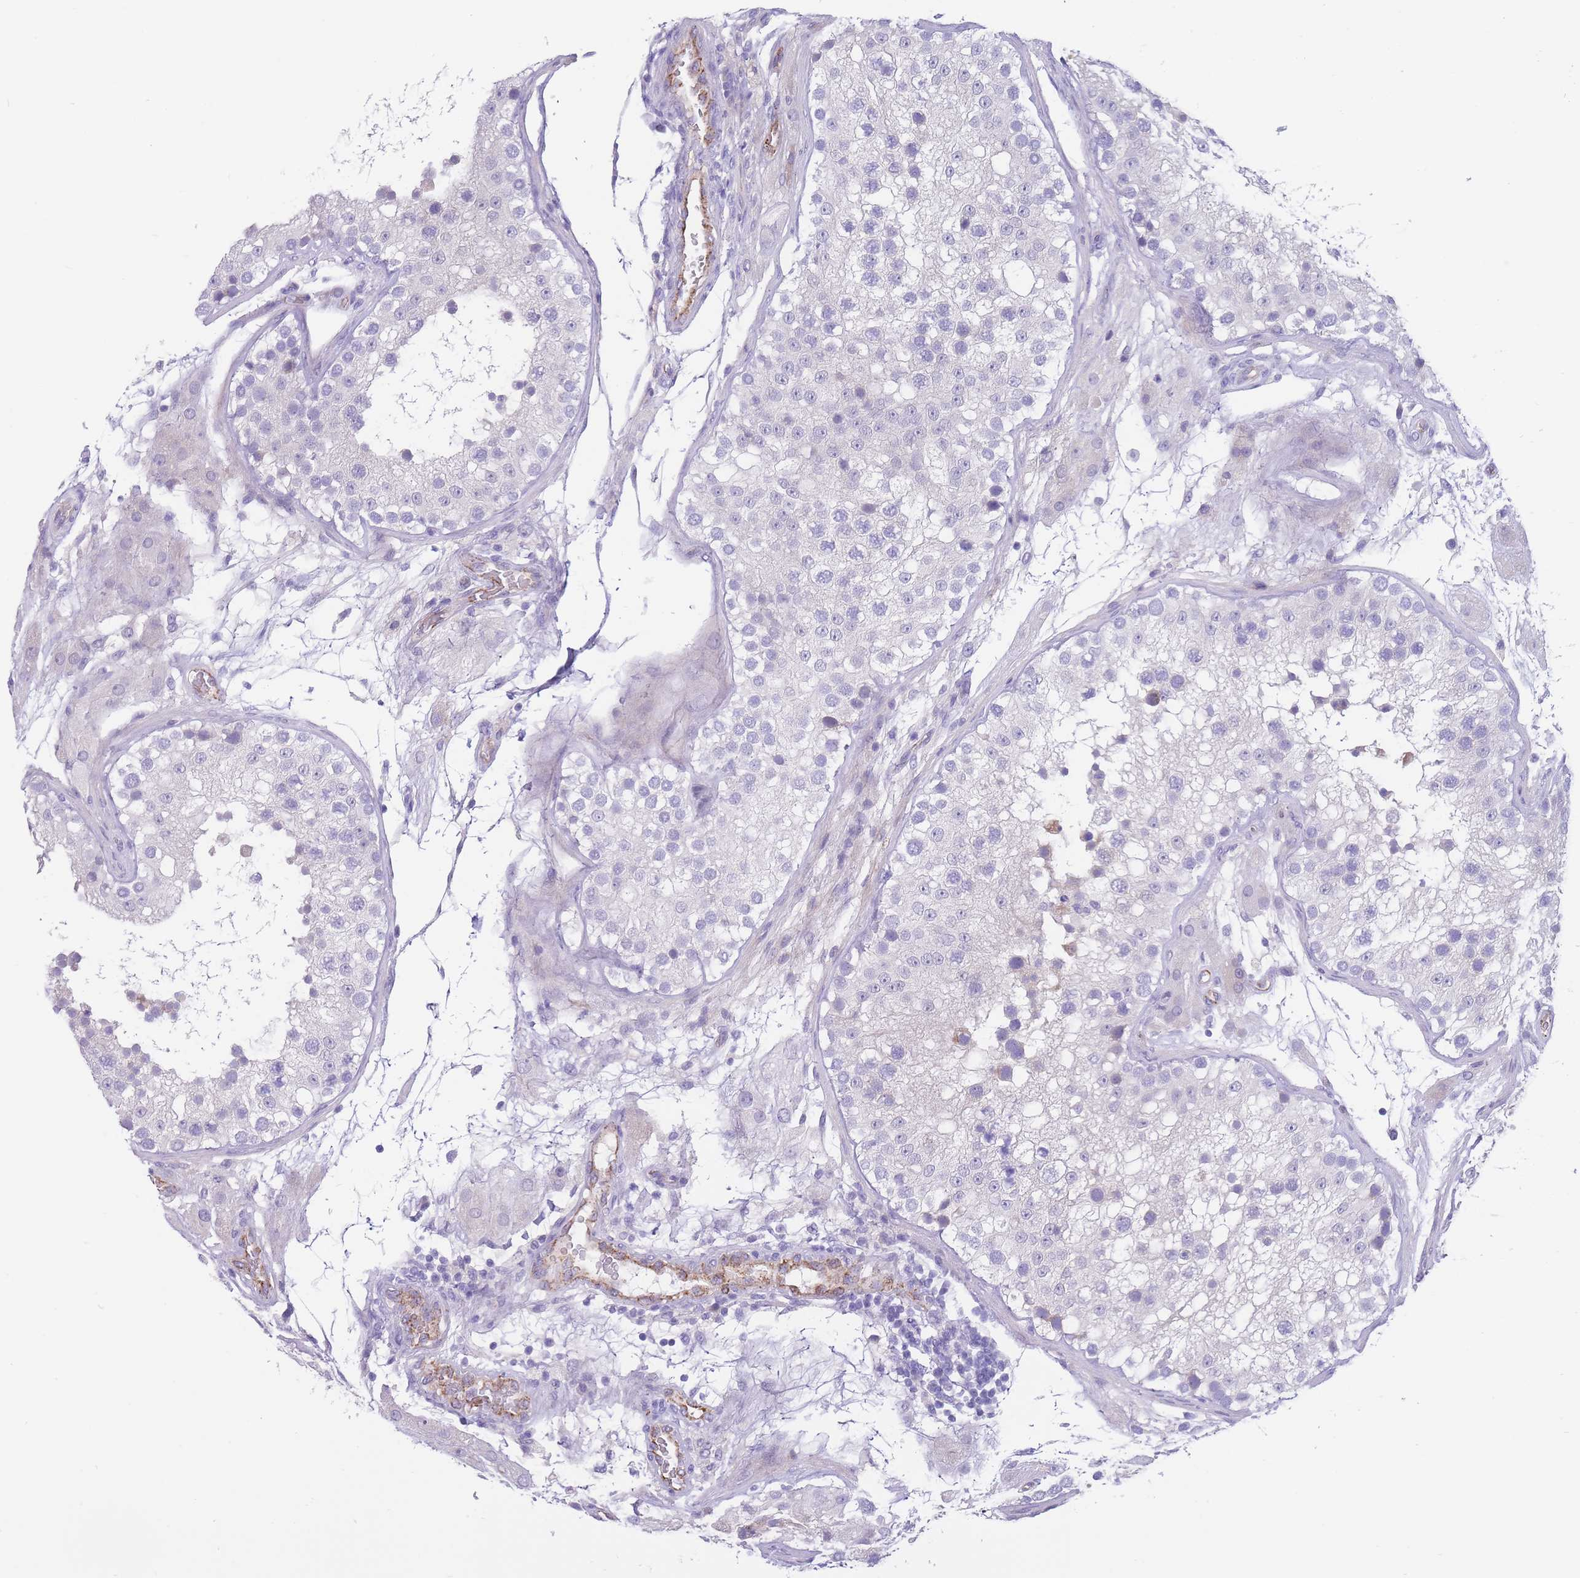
{"staining": {"intensity": "negative", "quantity": "none", "location": "none"}, "tissue": "testis", "cell_type": "Cells in seminiferous ducts", "image_type": "normal", "snomed": [{"axis": "morphology", "description": "Normal tissue, NOS"}, {"axis": "topography", "description": "Testis"}], "caption": "Cells in seminiferous ducts show no significant expression in unremarkable testis. (DAB immunohistochemistry, high magnification).", "gene": "DET1", "patient": {"sex": "male", "age": 26}}